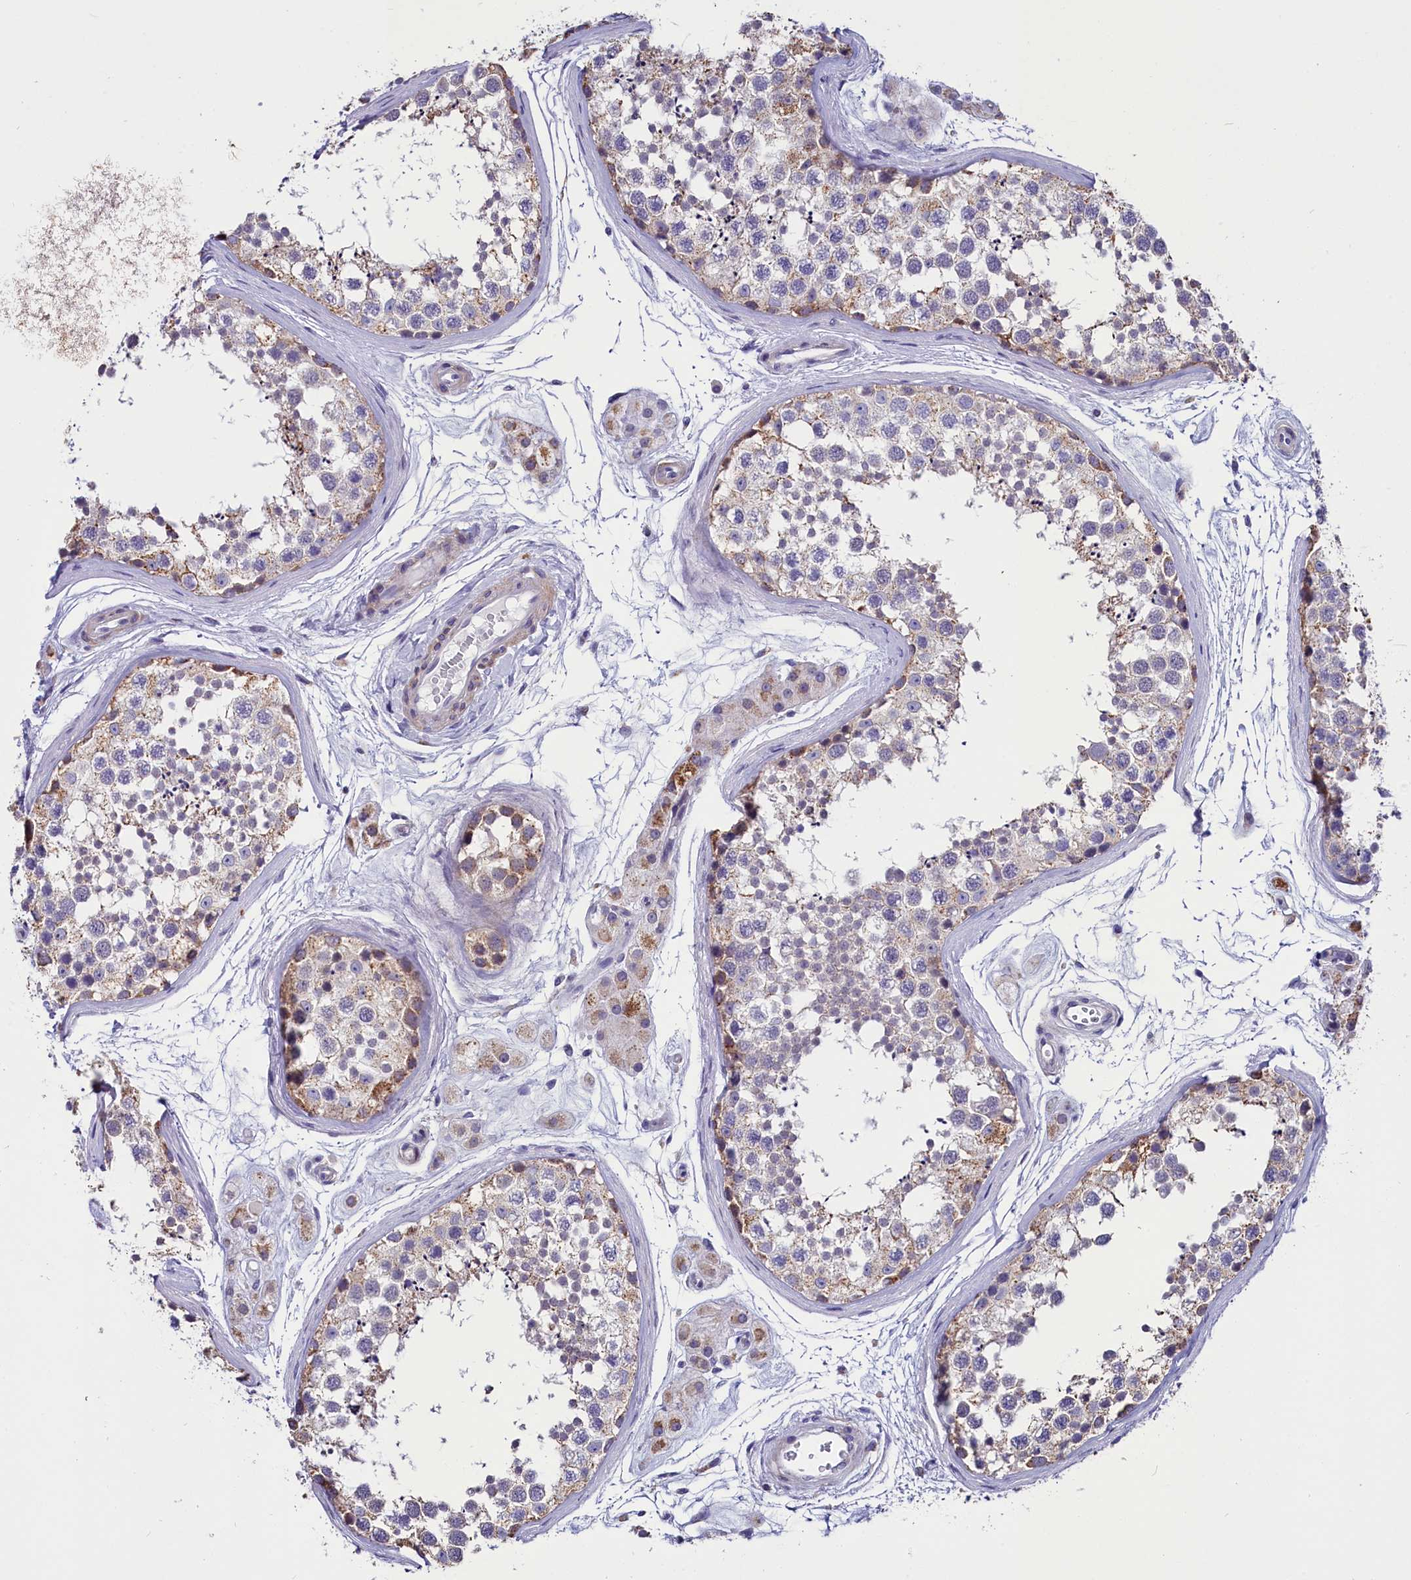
{"staining": {"intensity": "weak", "quantity": "25%-75%", "location": "cytoplasmic/membranous"}, "tissue": "testis", "cell_type": "Cells in seminiferous ducts", "image_type": "normal", "snomed": [{"axis": "morphology", "description": "Normal tissue, NOS"}, {"axis": "topography", "description": "Testis"}], "caption": "This is a histology image of immunohistochemistry staining of benign testis, which shows weak expression in the cytoplasmic/membranous of cells in seminiferous ducts.", "gene": "SCD5", "patient": {"sex": "male", "age": 56}}